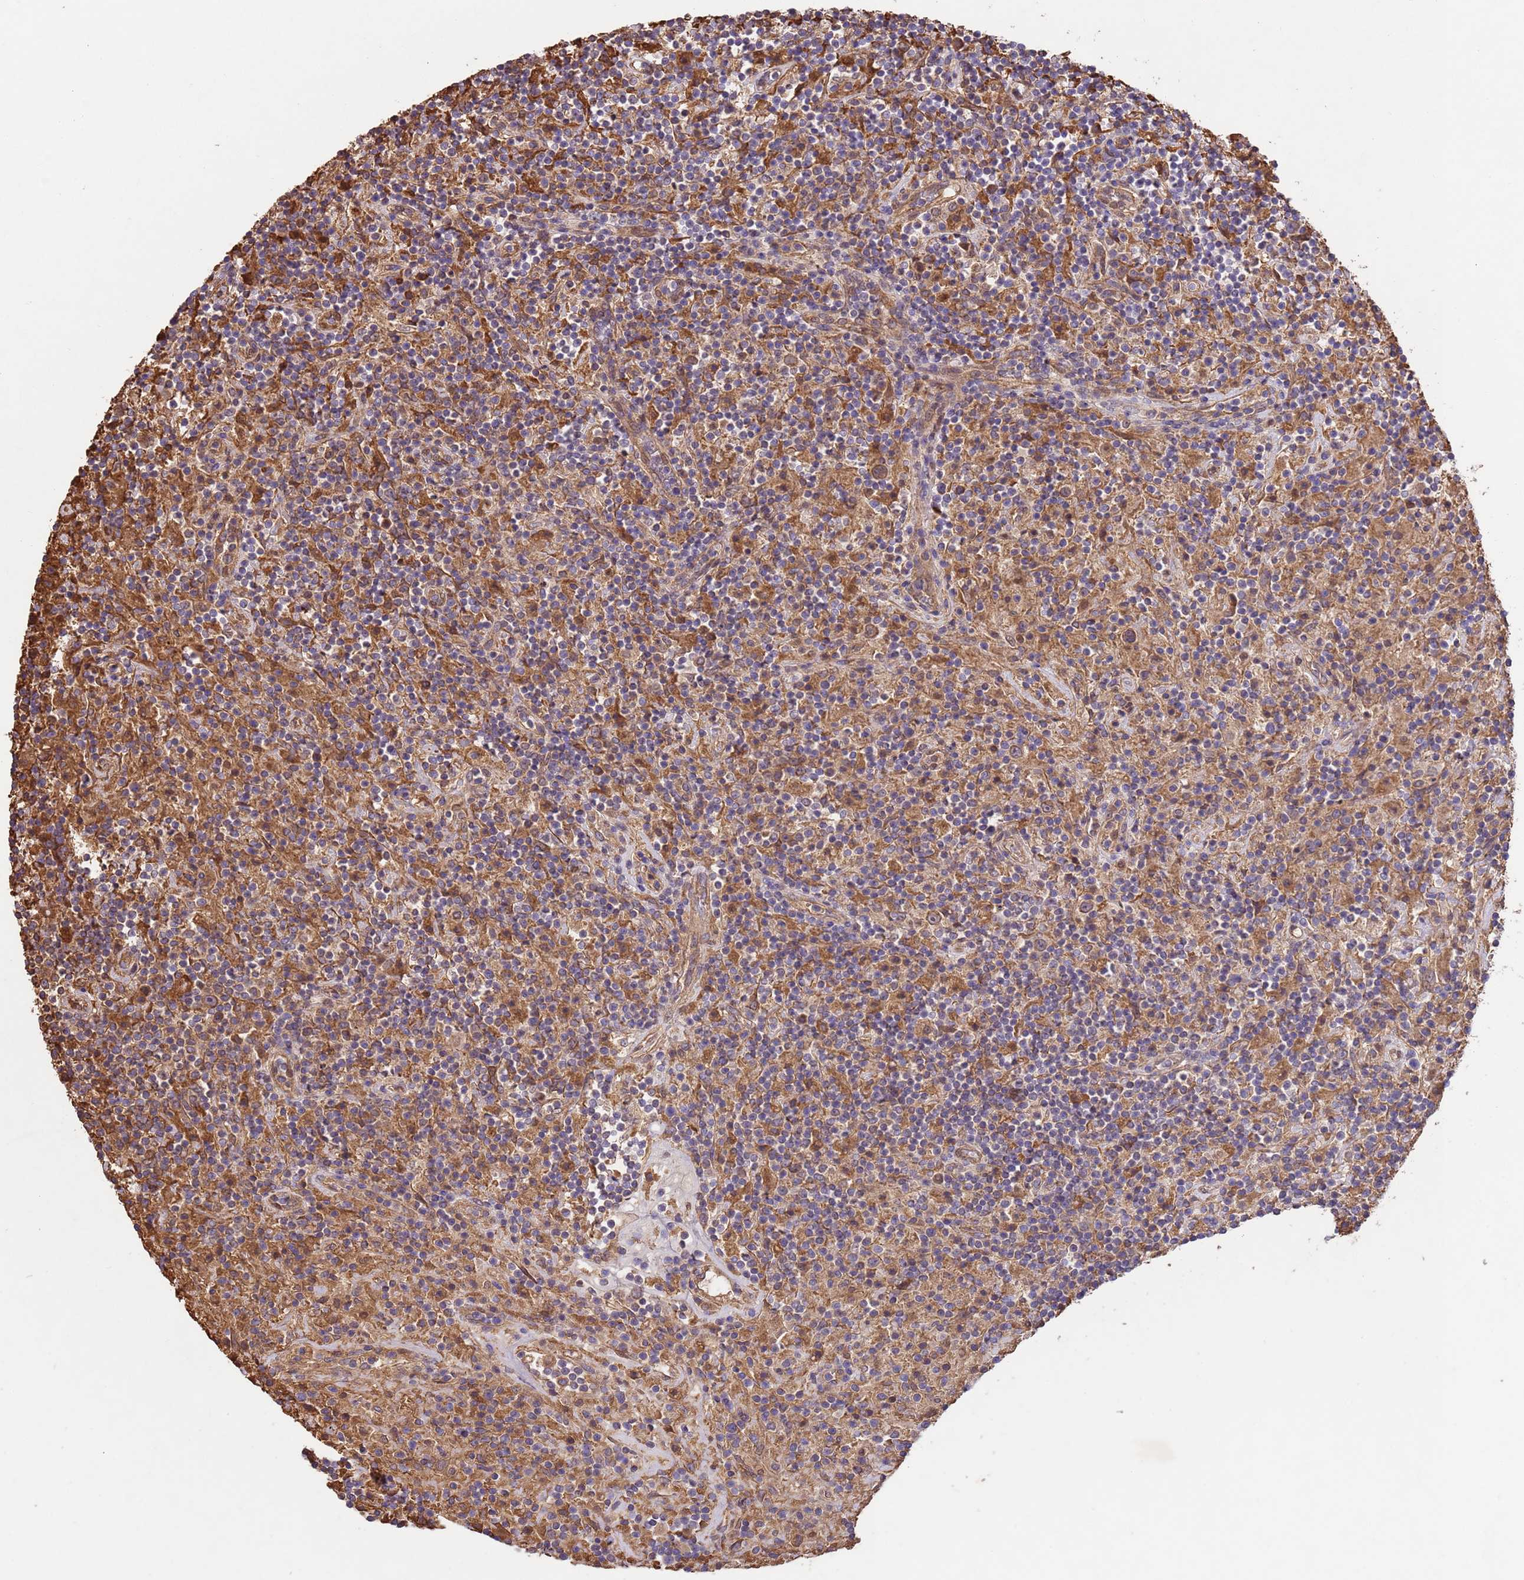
{"staining": {"intensity": "moderate", "quantity": ">75%", "location": "cytoplasmic/membranous"}, "tissue": "lymphoma", "cell_type": "Tumor cells", "image_type": "cancer", "snomed": [{"axis": "morphology", "description": "Hodgkin's disease, NOS"}, {"axis": "topography", "description": "Lymph node"}], "caption": "Lymphoma was stained to show a protein in brown. There is medium levels of moderate cytoplasmic/membranous staining in approximately >75% of tumor cells. The staining was performed using DAB, with brown indicating positive protein expression. Nuclei are stained blue with hematoxylin.", "gene": "NPHP1", "patient": {"sex": "male", "age": 70}}